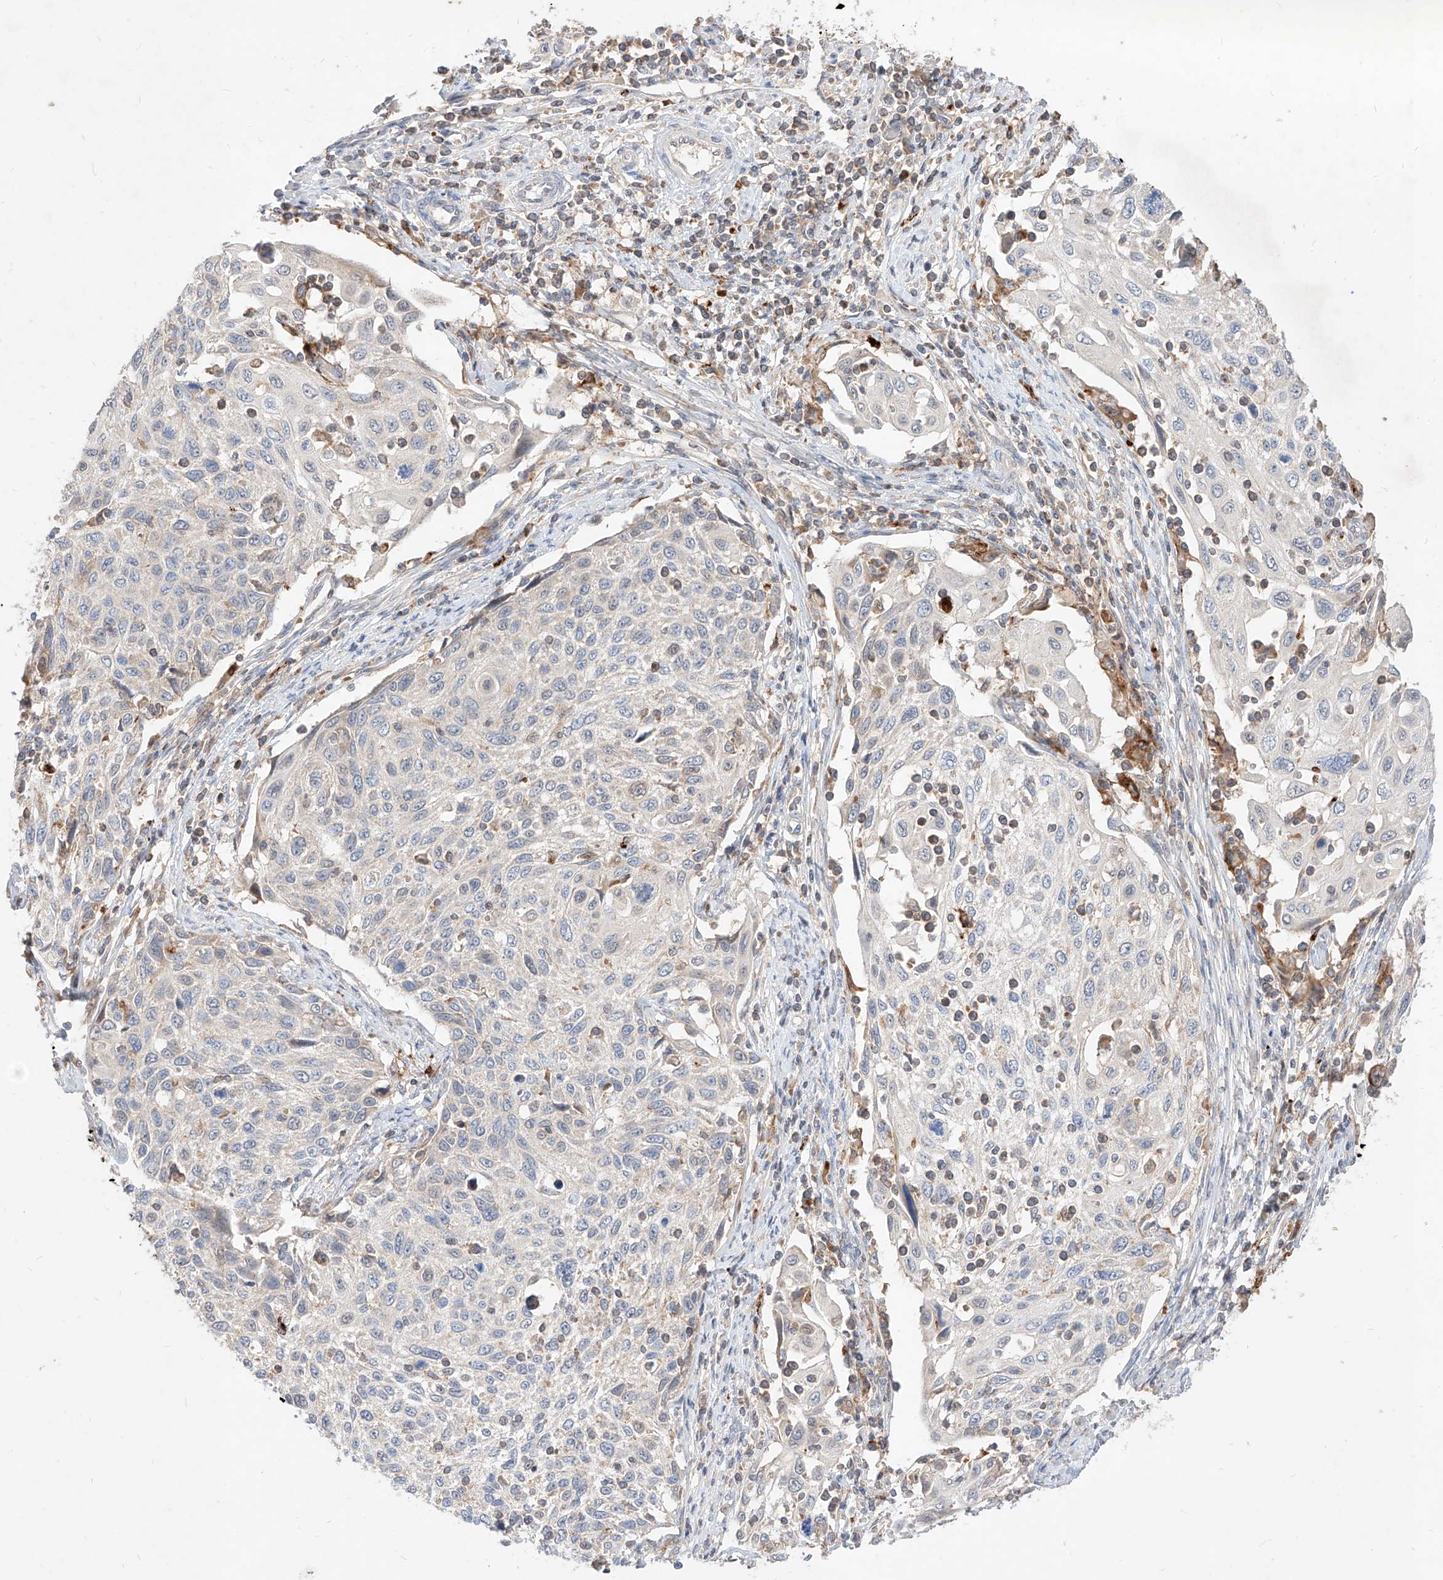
{"staining": {"intensity": "negative", "quantity": "none", "location": "none"}, "tissue": "cervical cancer", "cell_type": "Tumor cells", "image_type": "cancer", "snomed": [{"axis": "morphology", "description": "Squamous cell carcinoma, NOS"}, {"axis": "topography", "description": "Cervix"}], "caption": "High power microscopy photomicrograph of an immunohistochemistry histopathology image of cervical squamous cell carcinoma, revealing no significant staining in tumor cells.", "gene": "TSNAX", "patient": {"sex": "female", "age": 70}}